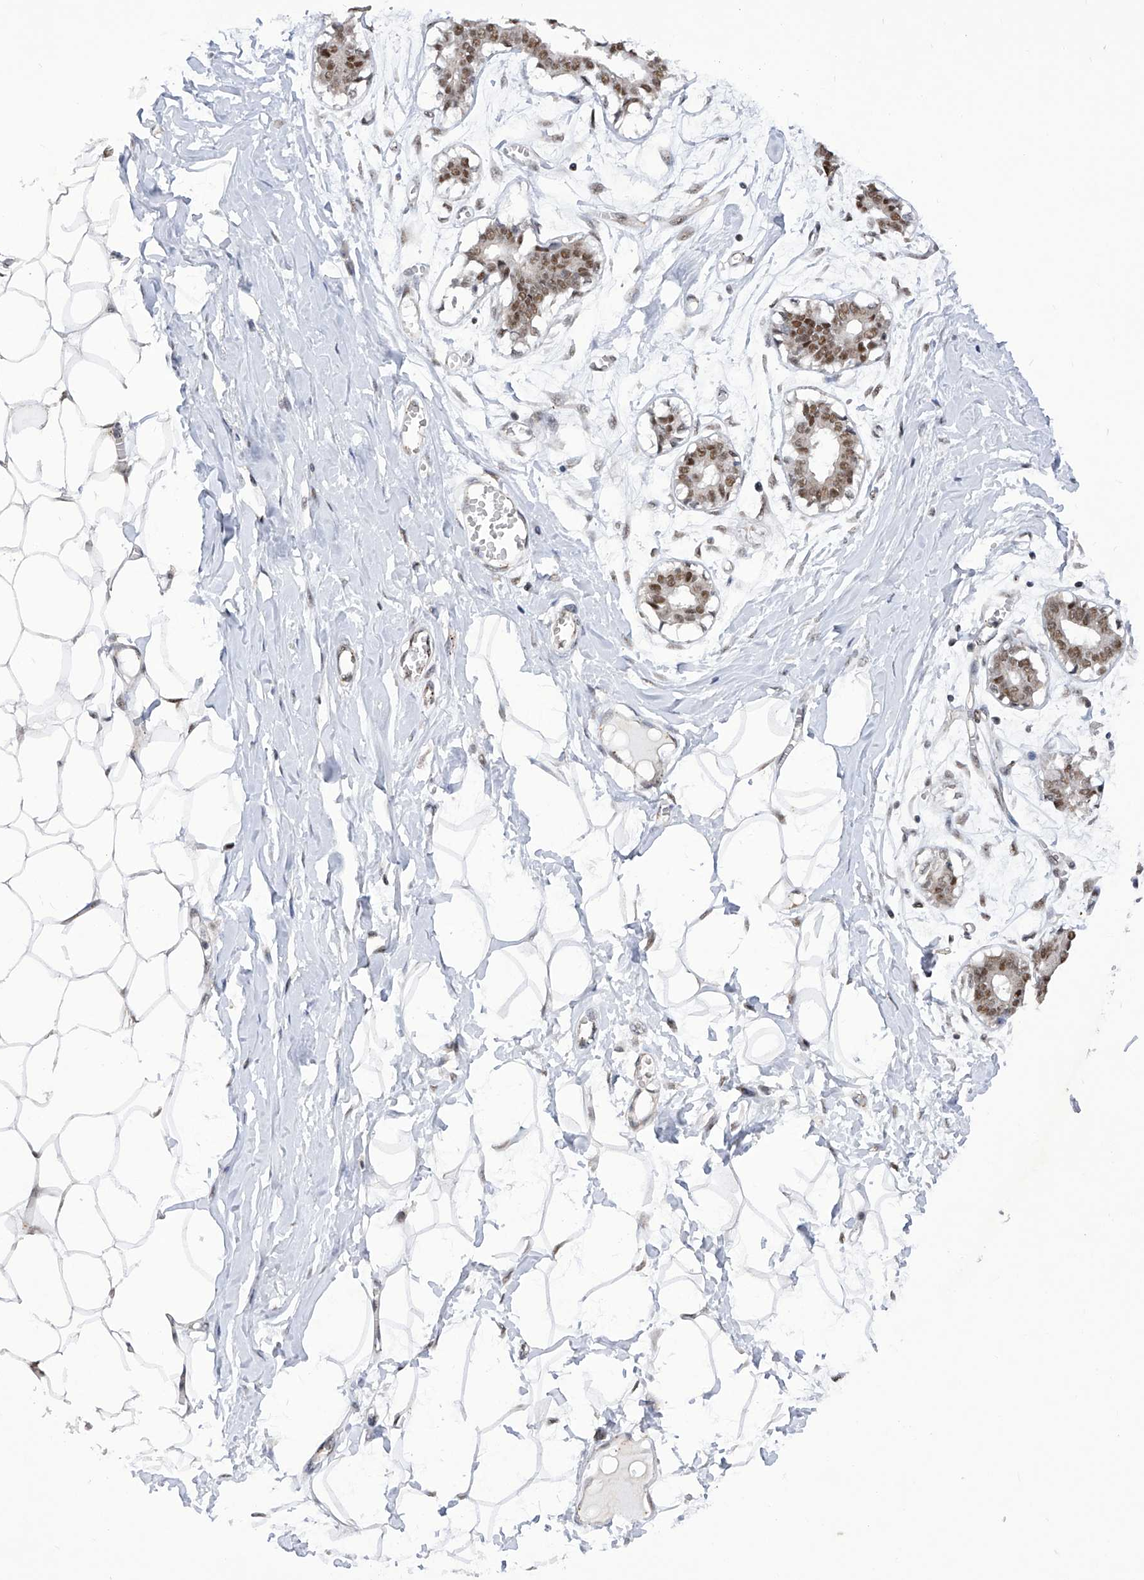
{"staining": {"intensity": "weak", "quantity": ">75%", "location": "nuclear"}, "tissue": "breast", "cell_type": "Adipocytes", "image_type": "normal", "snomed": [{"axis": "morphology", "description": "Normal tissue, NOS"}, {"axis": "topography", "description": "Breast"}], "caption": "A low amount of weak nuclear expression is appreciated in approximately >75% of adipocytes in benign breast.", "gene": "RAD54L", "patient": {"sex": "female", "age": 27}}